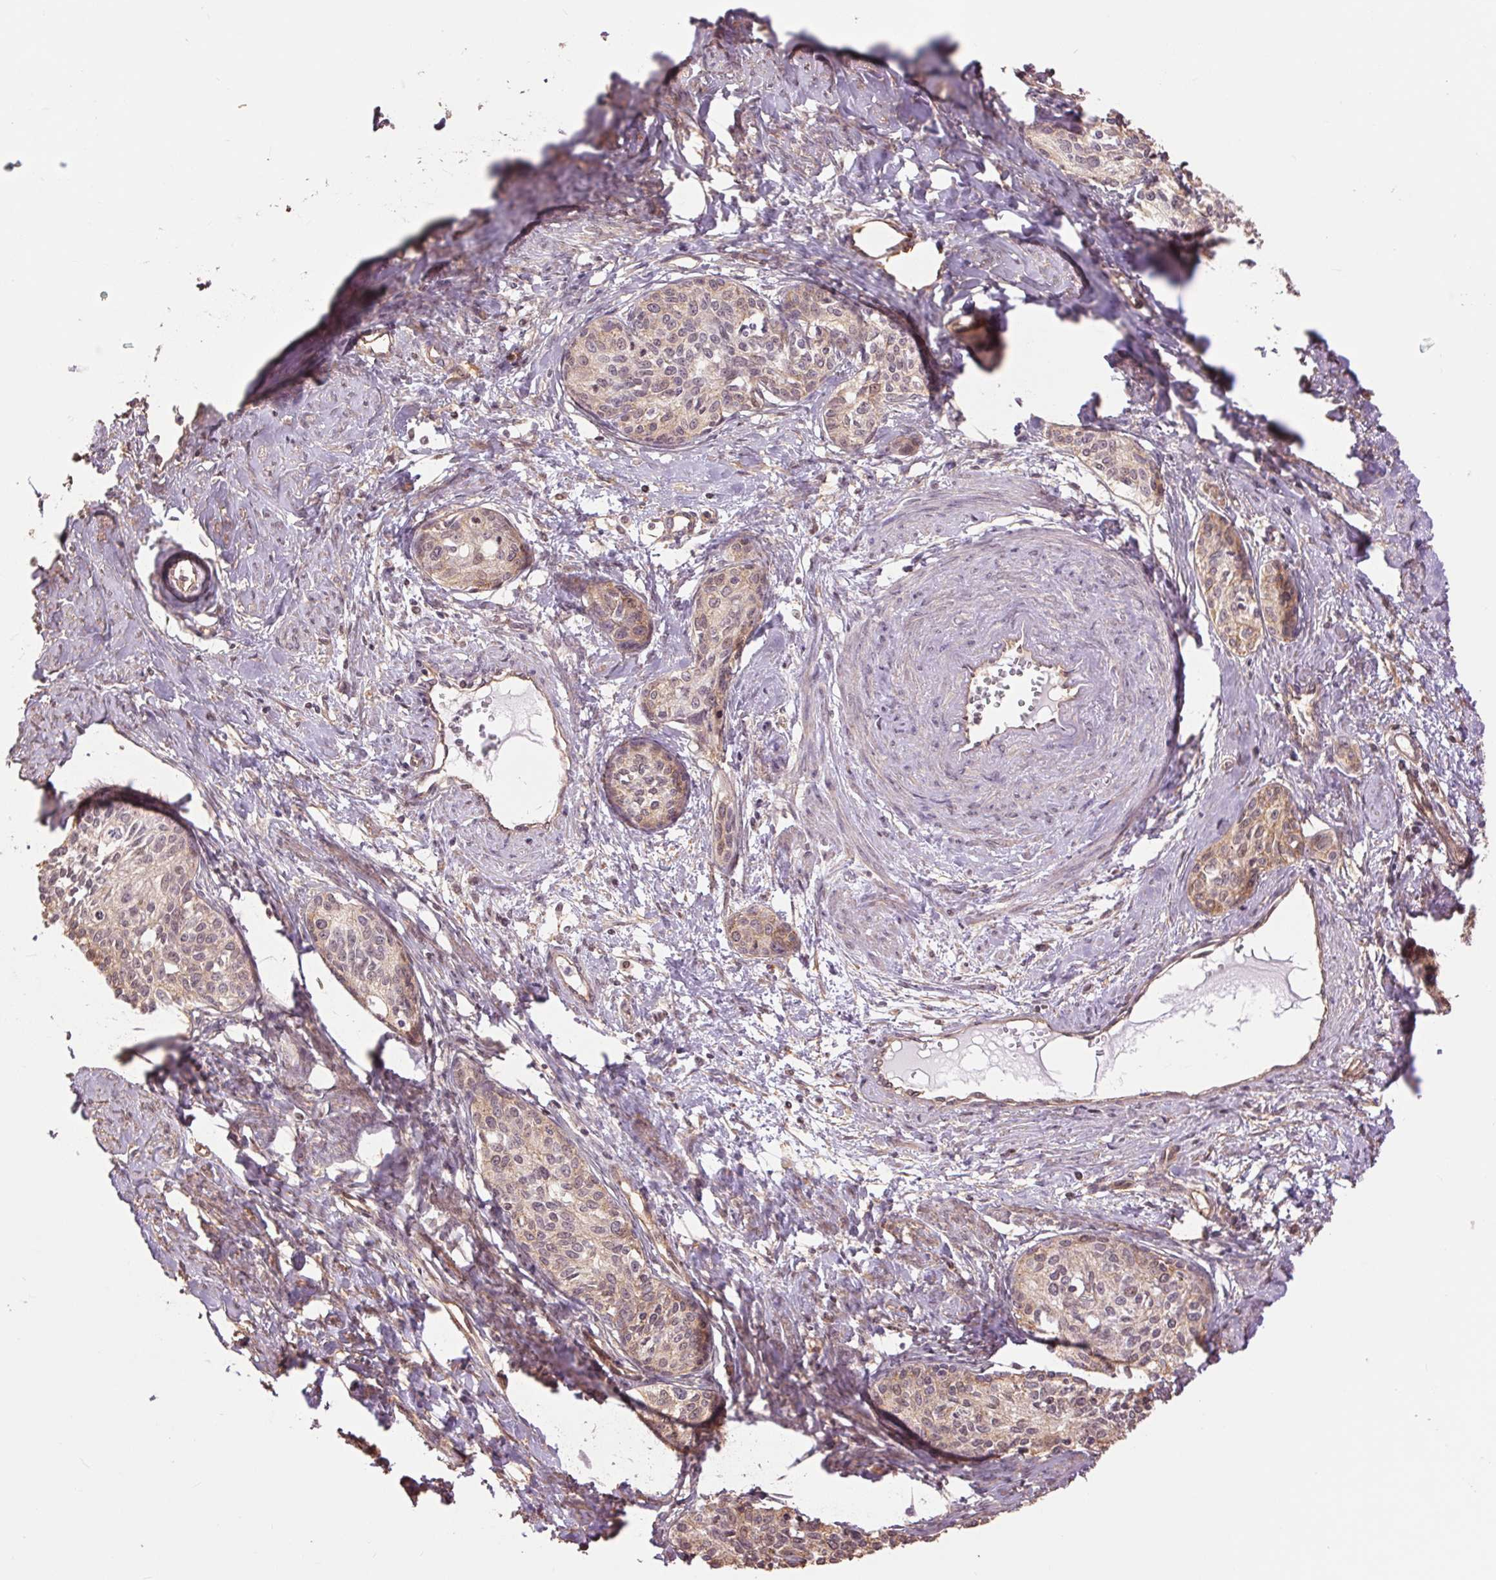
{"staining": {"intensity": "weak", "quantity": "<25%", "location": "cytoplasmic/membranous"}, "tissue": "cervical cancer", "cell_type": "Tumor cells", "image_type": "cancer", "snomed": [{"axis": "morphology", "description": "Squamous cell carcinoma, NOS"}, {"axis": "morphology", "description": "Adenocarcinoma, NOS"}, {"axis": "topography", "description": "Cervix"}], "caption": "IHC histopathology image of human cervical cancer (adenocarcinoma) stained for a protein (brown), which reveals no expression in tumor cells. (DAB (3,3'-diaminobenzidine) immunohistochemistry visualized using brightfield microscopy, high magnification).", "gene": "PALM", "patient": {"sex": "female", "age": 52}}